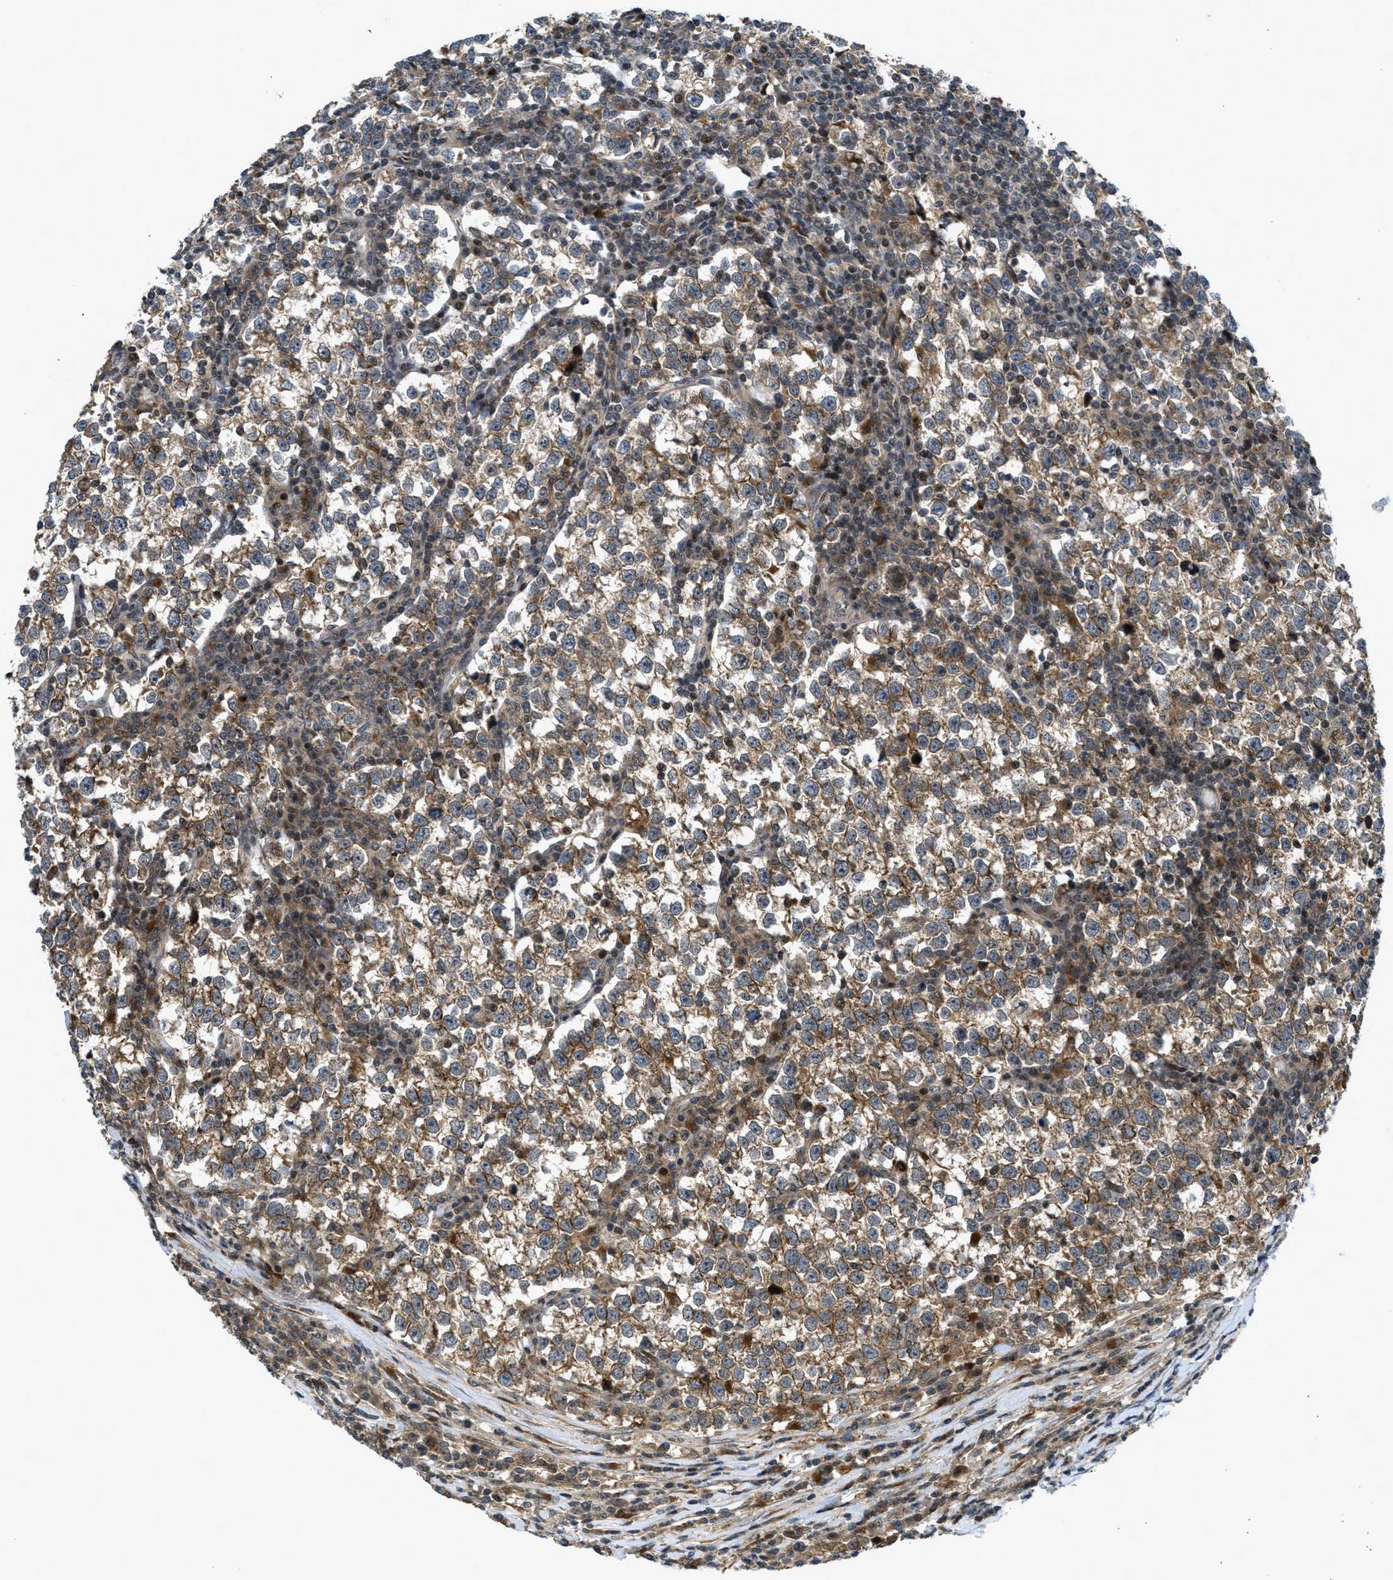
{"staining": {"intensity": "moderate", "quantity": ">75%", "location": "cytoplasmic/membranous"}, "tissue": "testis cancer", "cell_type": "Tumor cells", "image_type": "cancer", "snomed": [{"axis": "morphology", "description": "Normal tissue, NOS"}, {"axis": "morphology", "description": "Seminoma, NOS"}, {"axis": "topography", "description": "Testis"}], "caption": "Protein expression analysis of human testis cancer (seminoma) reveals moderate cytoplasmic/membranous positivity in approximately >75% of tumor cells.", "gene": "DNAJC28", "patient": {"sex": "male", "age": 43}}